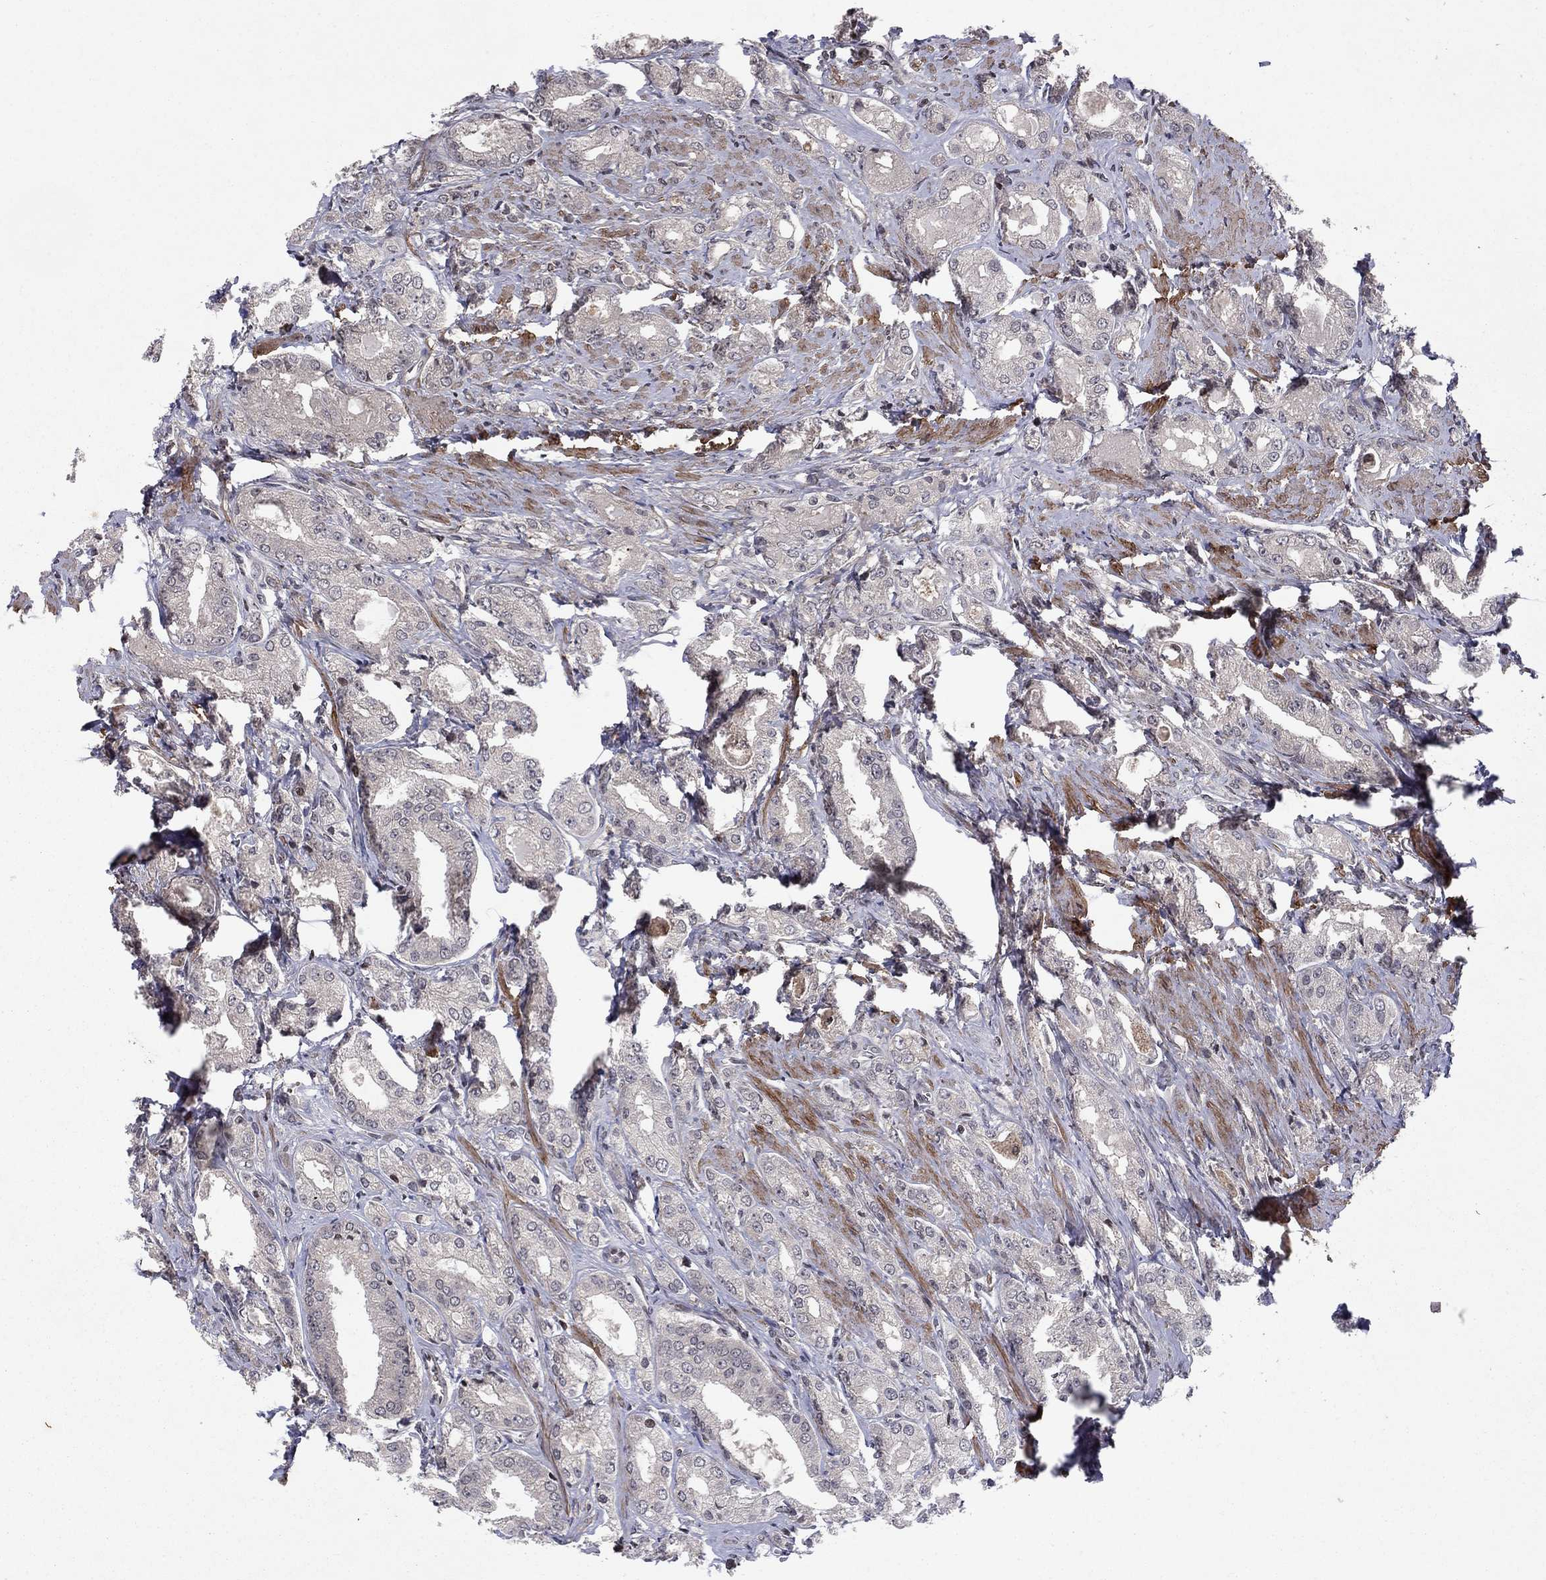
{"staining": {"intensity": "negative", "quantity": "none", "location": "none"}, "tissue": "prostate cancer", "cell_type": "Tumor cells", "image_type": "cancer", "snomed": [{"axis": "morphology", "description": "Adenocarcinoma, NOS"}, {"axis": "morphology", "description": "Adenocarcinoma, High grade"}, {"axis": "topography", "description": "Prostate"}], "caption": "A high-resolution micrograph shows immunohistochemistry staining of prostate cancer (adenocarcinoma), which demonstrates no significant positivity in tumor cells.", "gene": "SORBS1", "patient": {"sex": "male", "age": 70}}